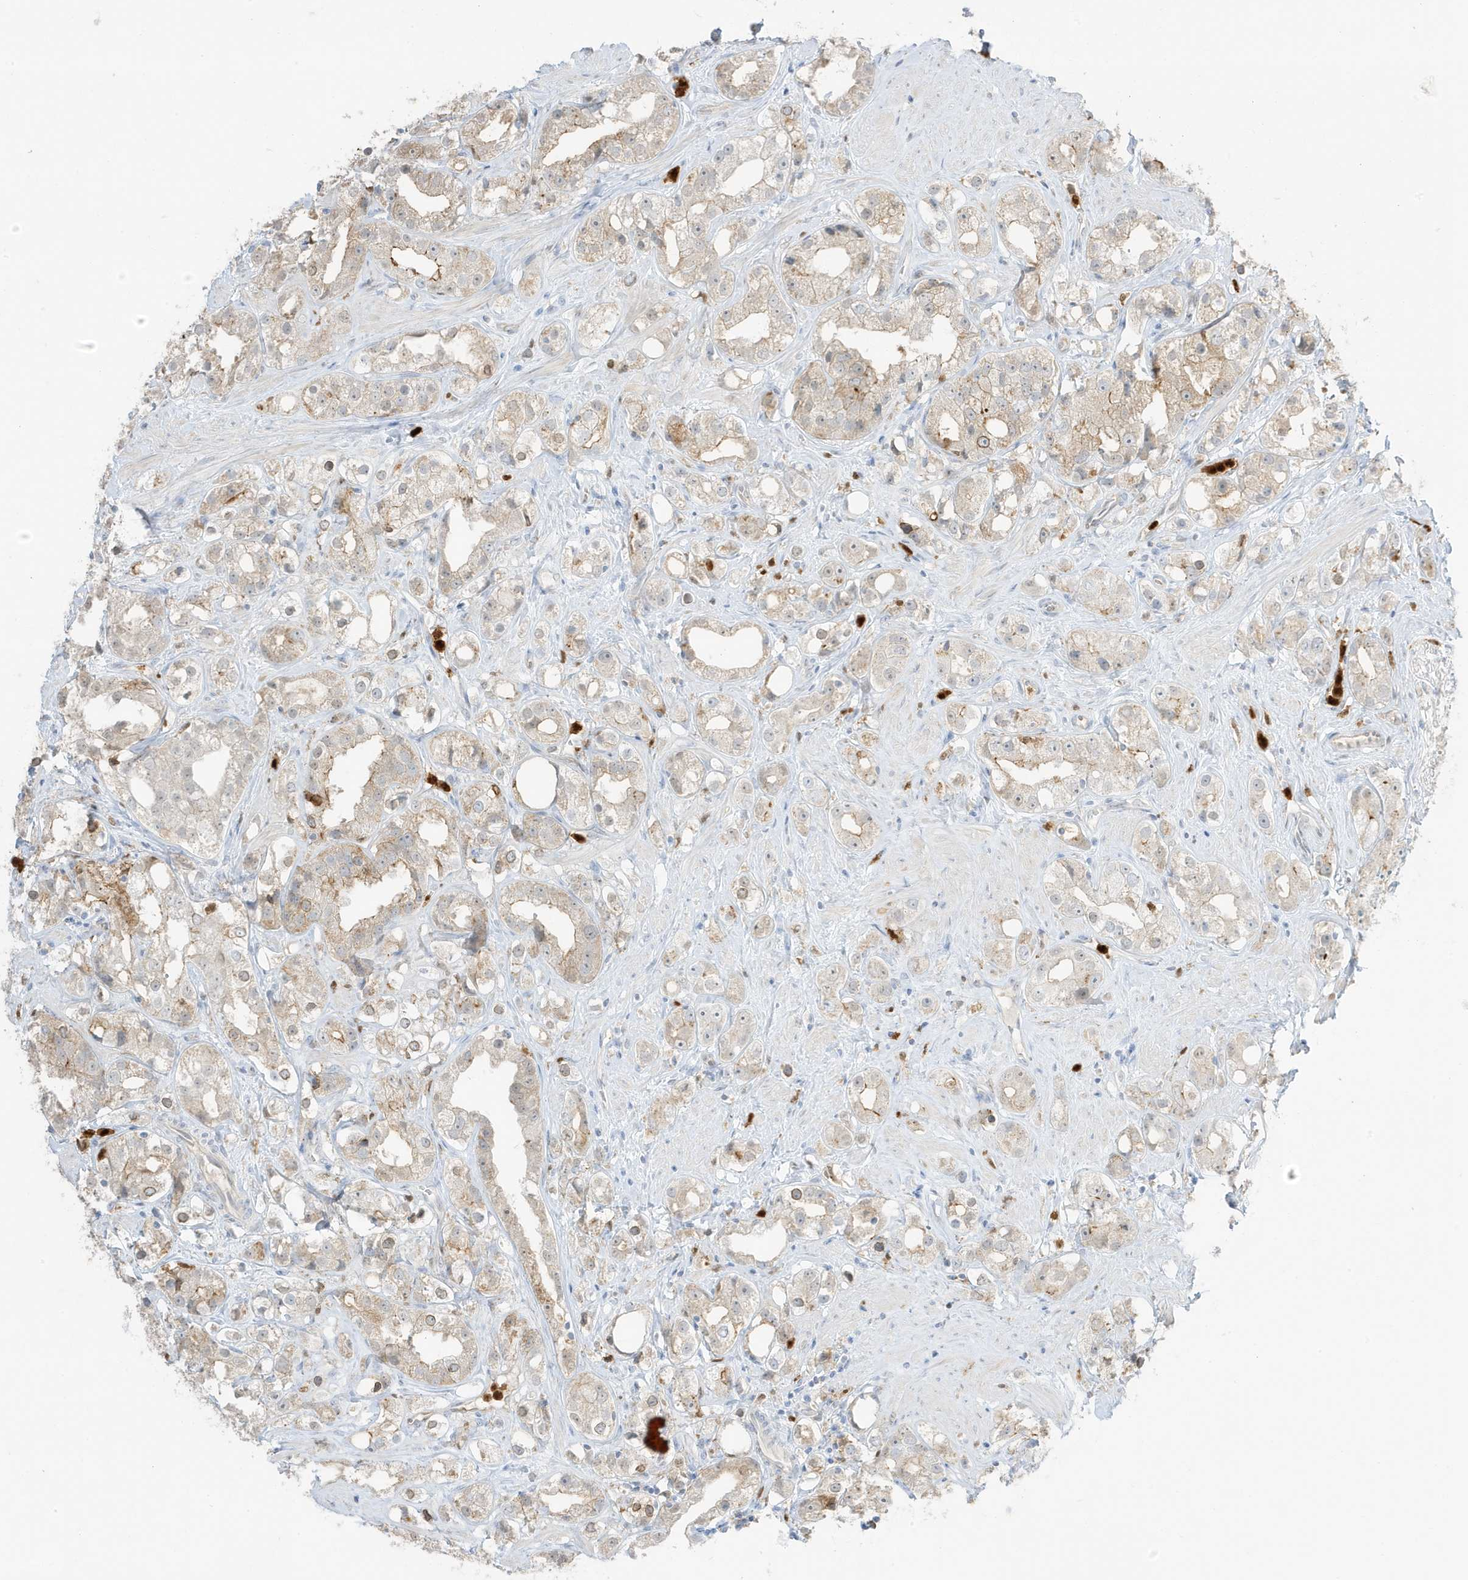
{"staining": {"intensity": "weak", "quantity": "<25%", "location": "cytoplasmic/membranous"}, "tissue": "prostate cancer", "cell_type": "Tumor cells", "image_type": "cancer", "snomed": [{"axis": "morphology", "description": "Adenocarcinoma, NOS"}, {"axis": "topography", "description": "Prostate"}], "caption": "Prostate adenocarcinoma stained for a protein using immunohistochemistry (IHC) shows no positivity tumor cells.", "gene": "GCA", "patient": {"sex": "male", "age": 79}}